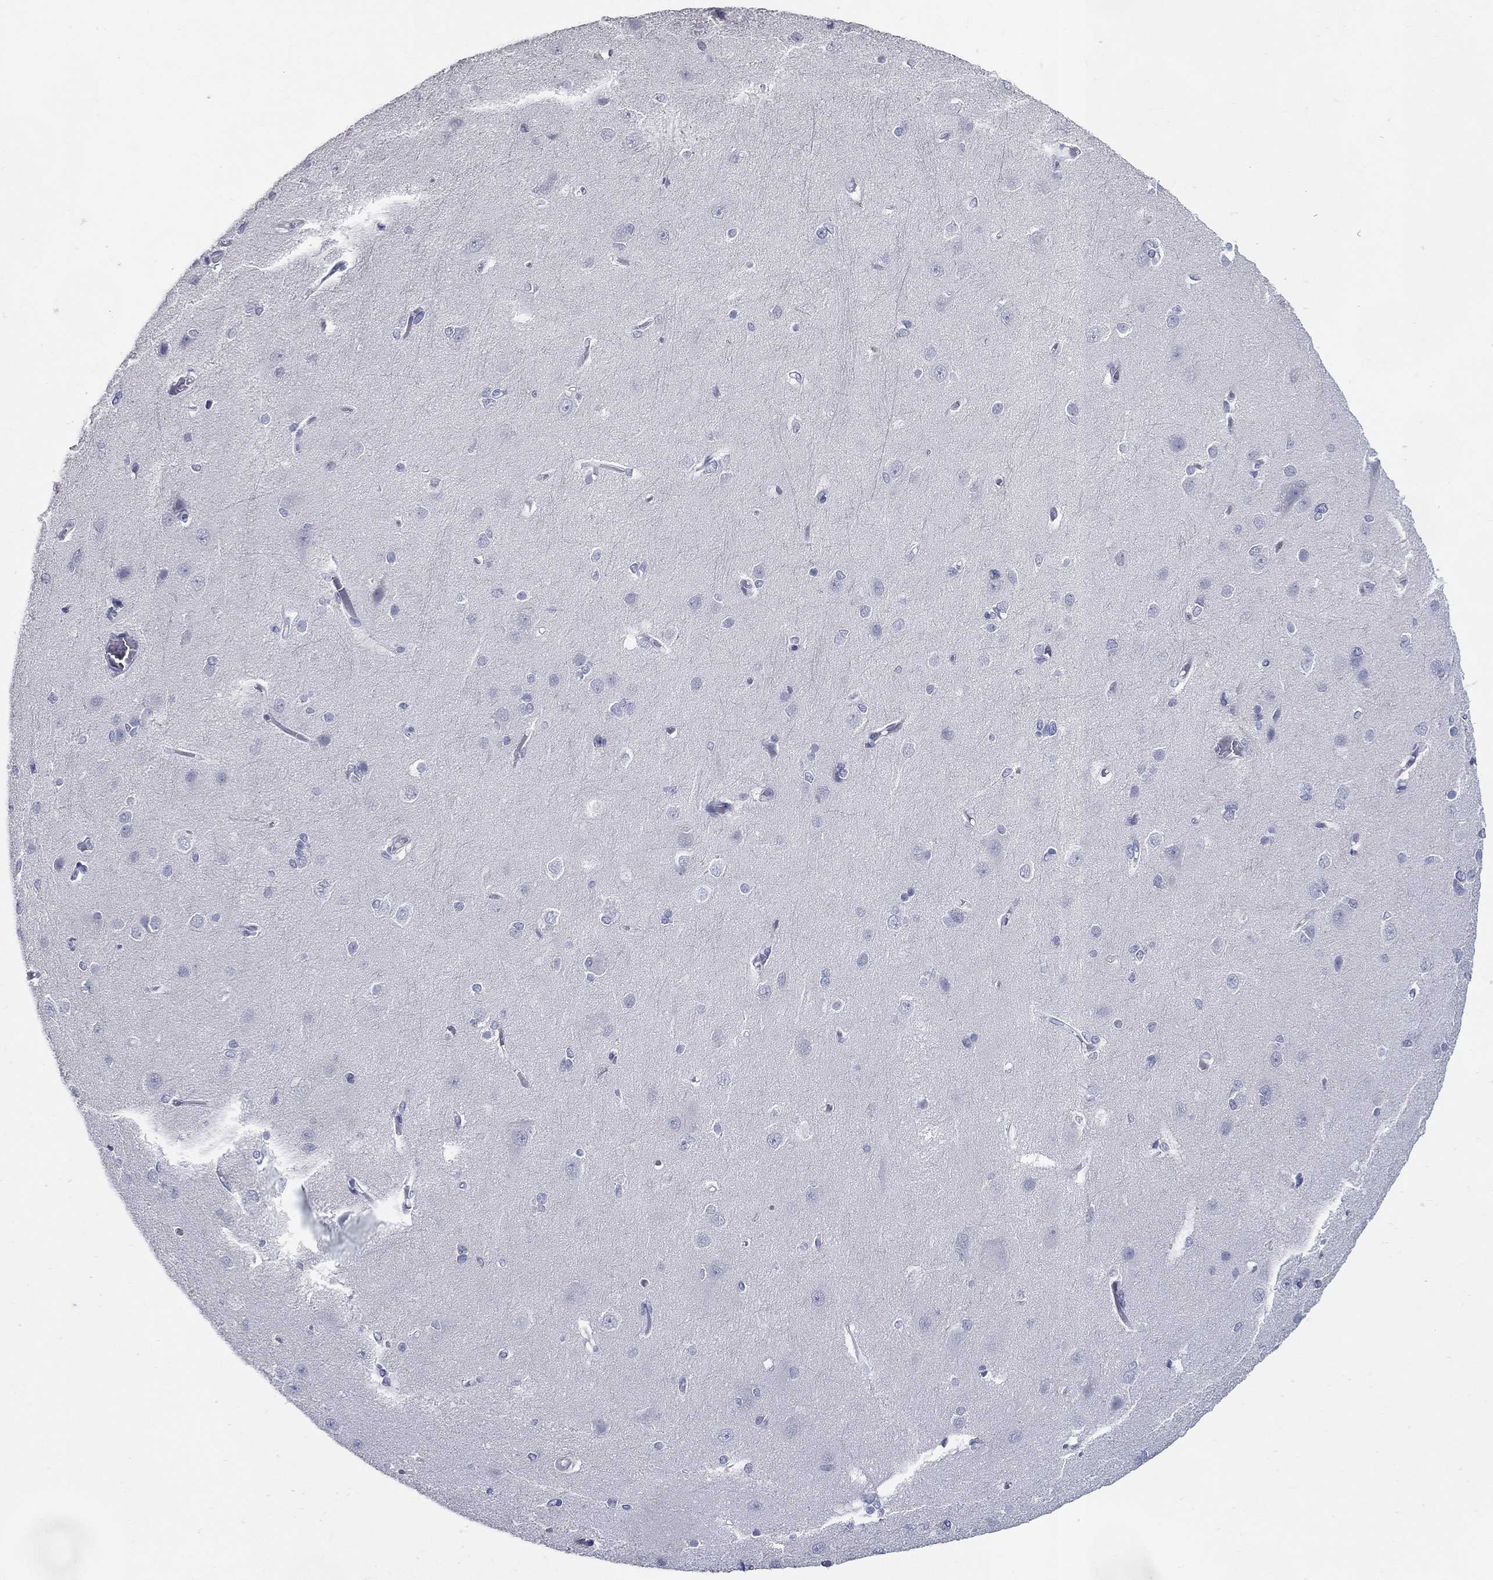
{"staining": {"intensity": "negative", "quantity": "none", "location": "none"}, "tissue": "cerebral cortex", "cell_type": "Endothelial cells", "image_type": "normal", "snomed": [{"axis": "morphology", "description": "Normal tissue, NOS"}, {"axis": "topography", "description": "Cerebral cortex"}], "caption": "Endothelial cells are negative for protein expression in normal human cerebral cortex. (DAB (3,3'-diaminobenzidine) immunohistochemistry with hematoxylin counter stain).", "gene": "KIF2C", "patient": {"sex": "male", "age": 37}}